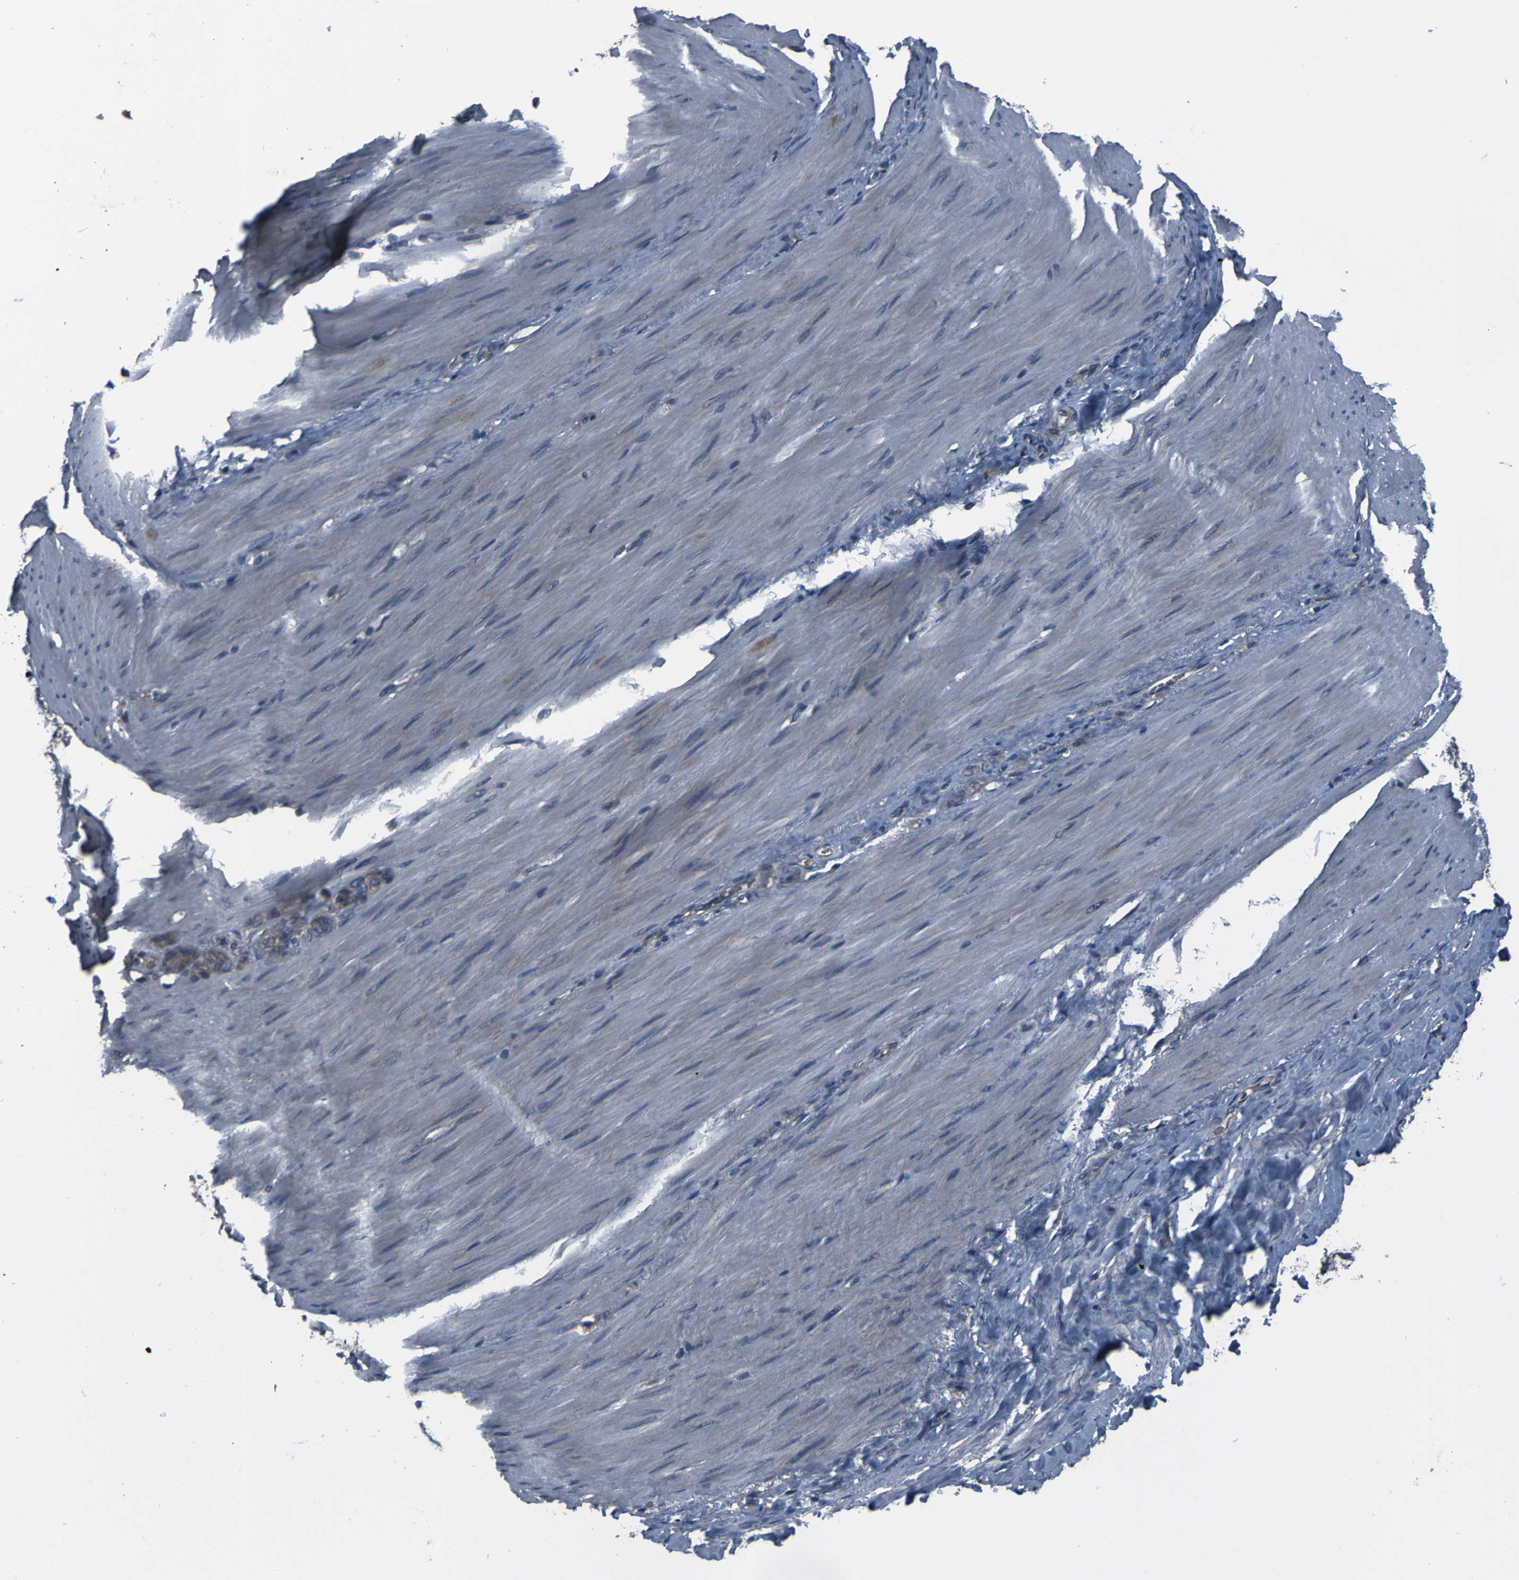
{"staining": {"intensity": "weak", "quantity": "25%-75%", "location": "cytoplasmic/membranous"}, "tissue": "stomach cancer", "cell_type": "Tumor cells", "image_type": "cancer", "snomed": [{"axis": "morphology", "description": "Adenocarcinoma, NOS"}, {"axis": "topography", "description": "Stomach"}], "caption": "IHC image of human stomach adenocarcinoma stained for a protein (brown), which reveals low levels of weak cytoplasmic/membranous positivity in approximately 25%-75% of tumor cells.", "gene": "GRAMD1A", "patient": {"sex": "male", "age": 82}}